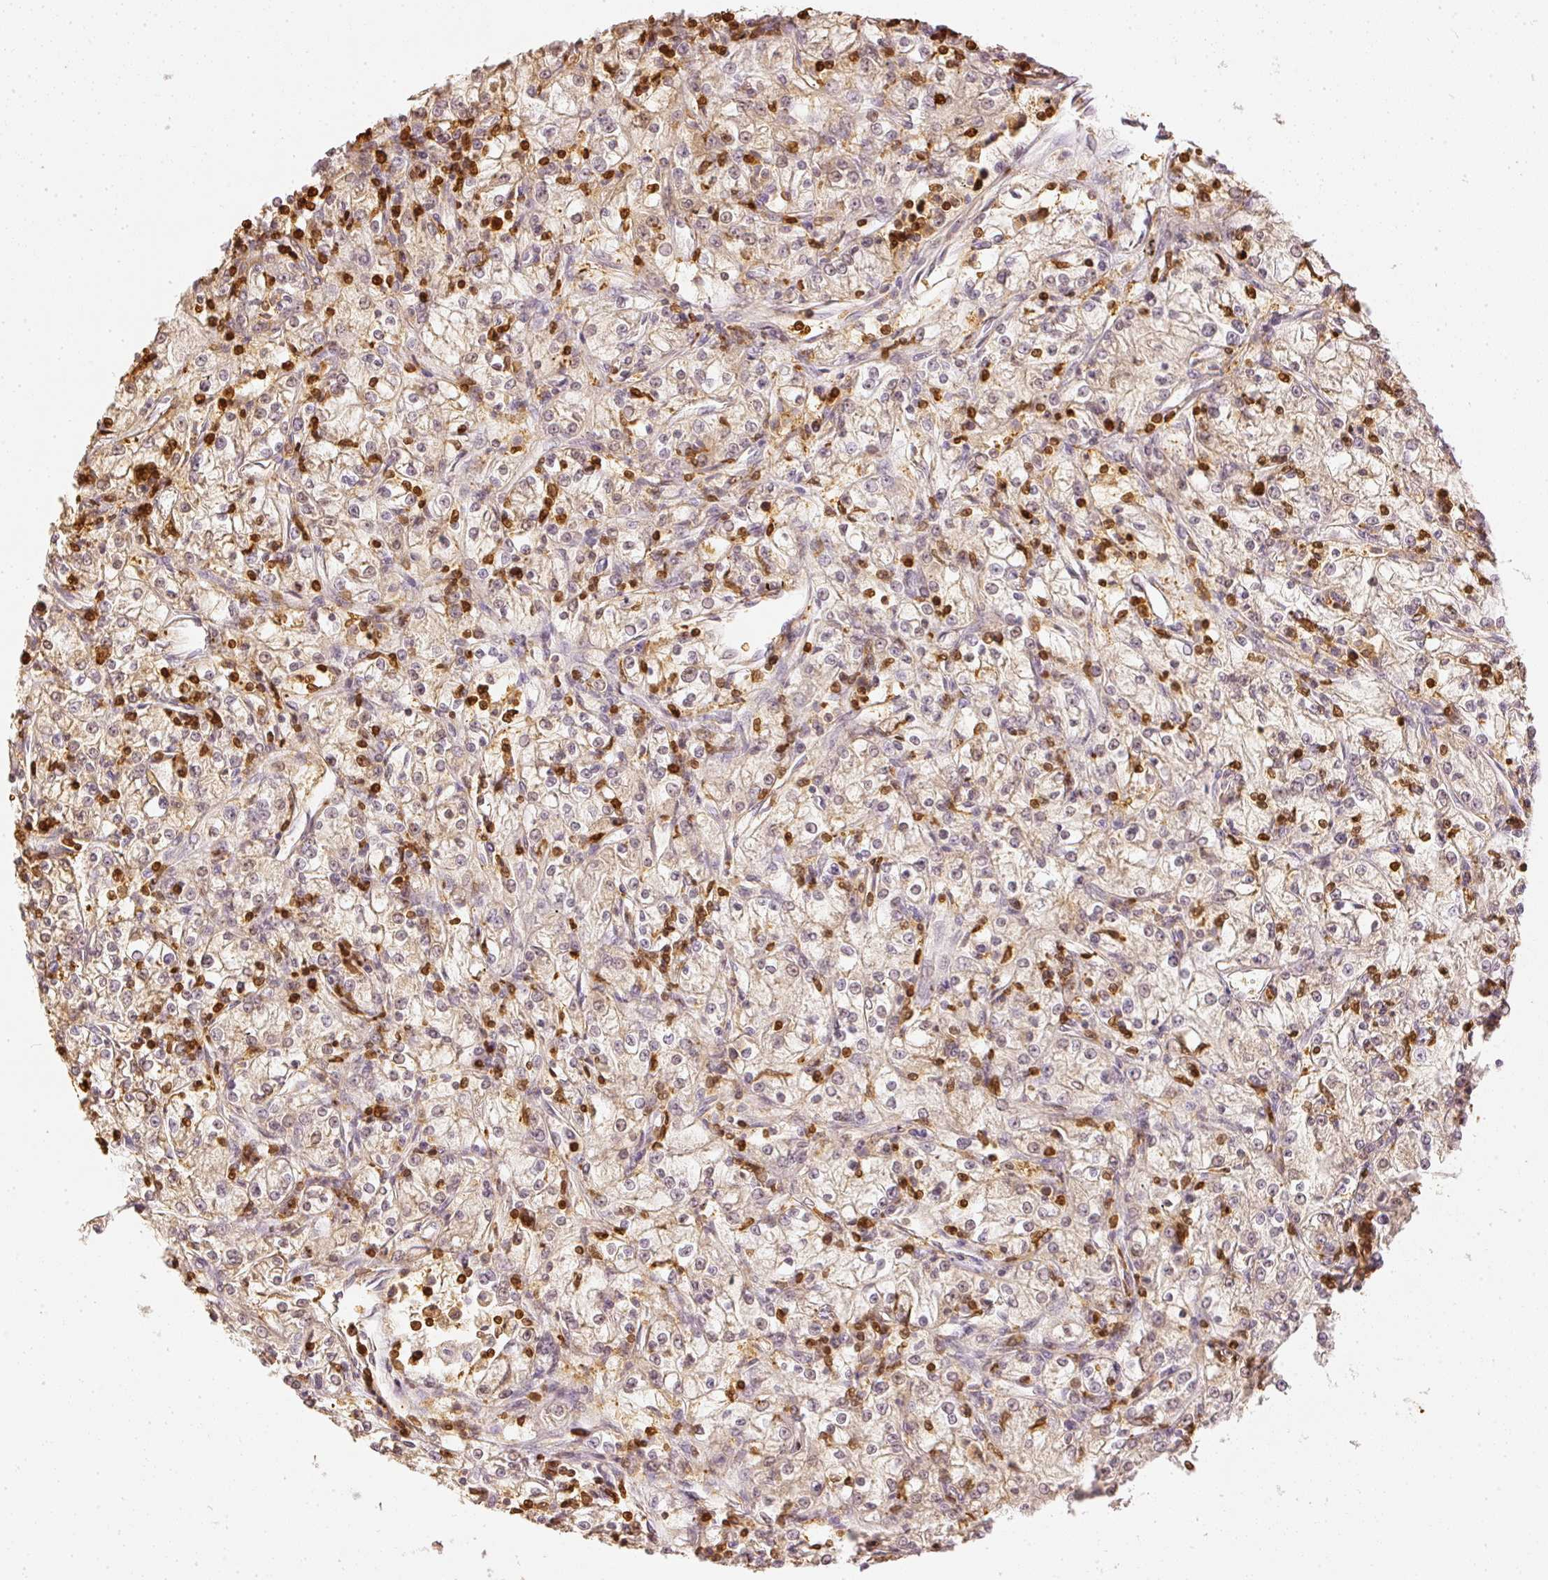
{"staining": {"intensity": "weak", "quantity": "25%-75%", "location": "cytoplasmic/membranous,nuclear"}, "tissue": "renal cancer", "cell_type": "Tumor cells", "image_type": "cancer", "snomed": [{"axis": "morphology", "description": "Adenocarcinoma, NOS"}, {"axis": "topography", "description": "Kidney"}], "caption": "Human renal cancer (adenocarcinoma) stained with a protein marker demonstrates weak staining in tumor cells.", "gene": "PFN1", "patient": {"sex": "female", "age": 59}}